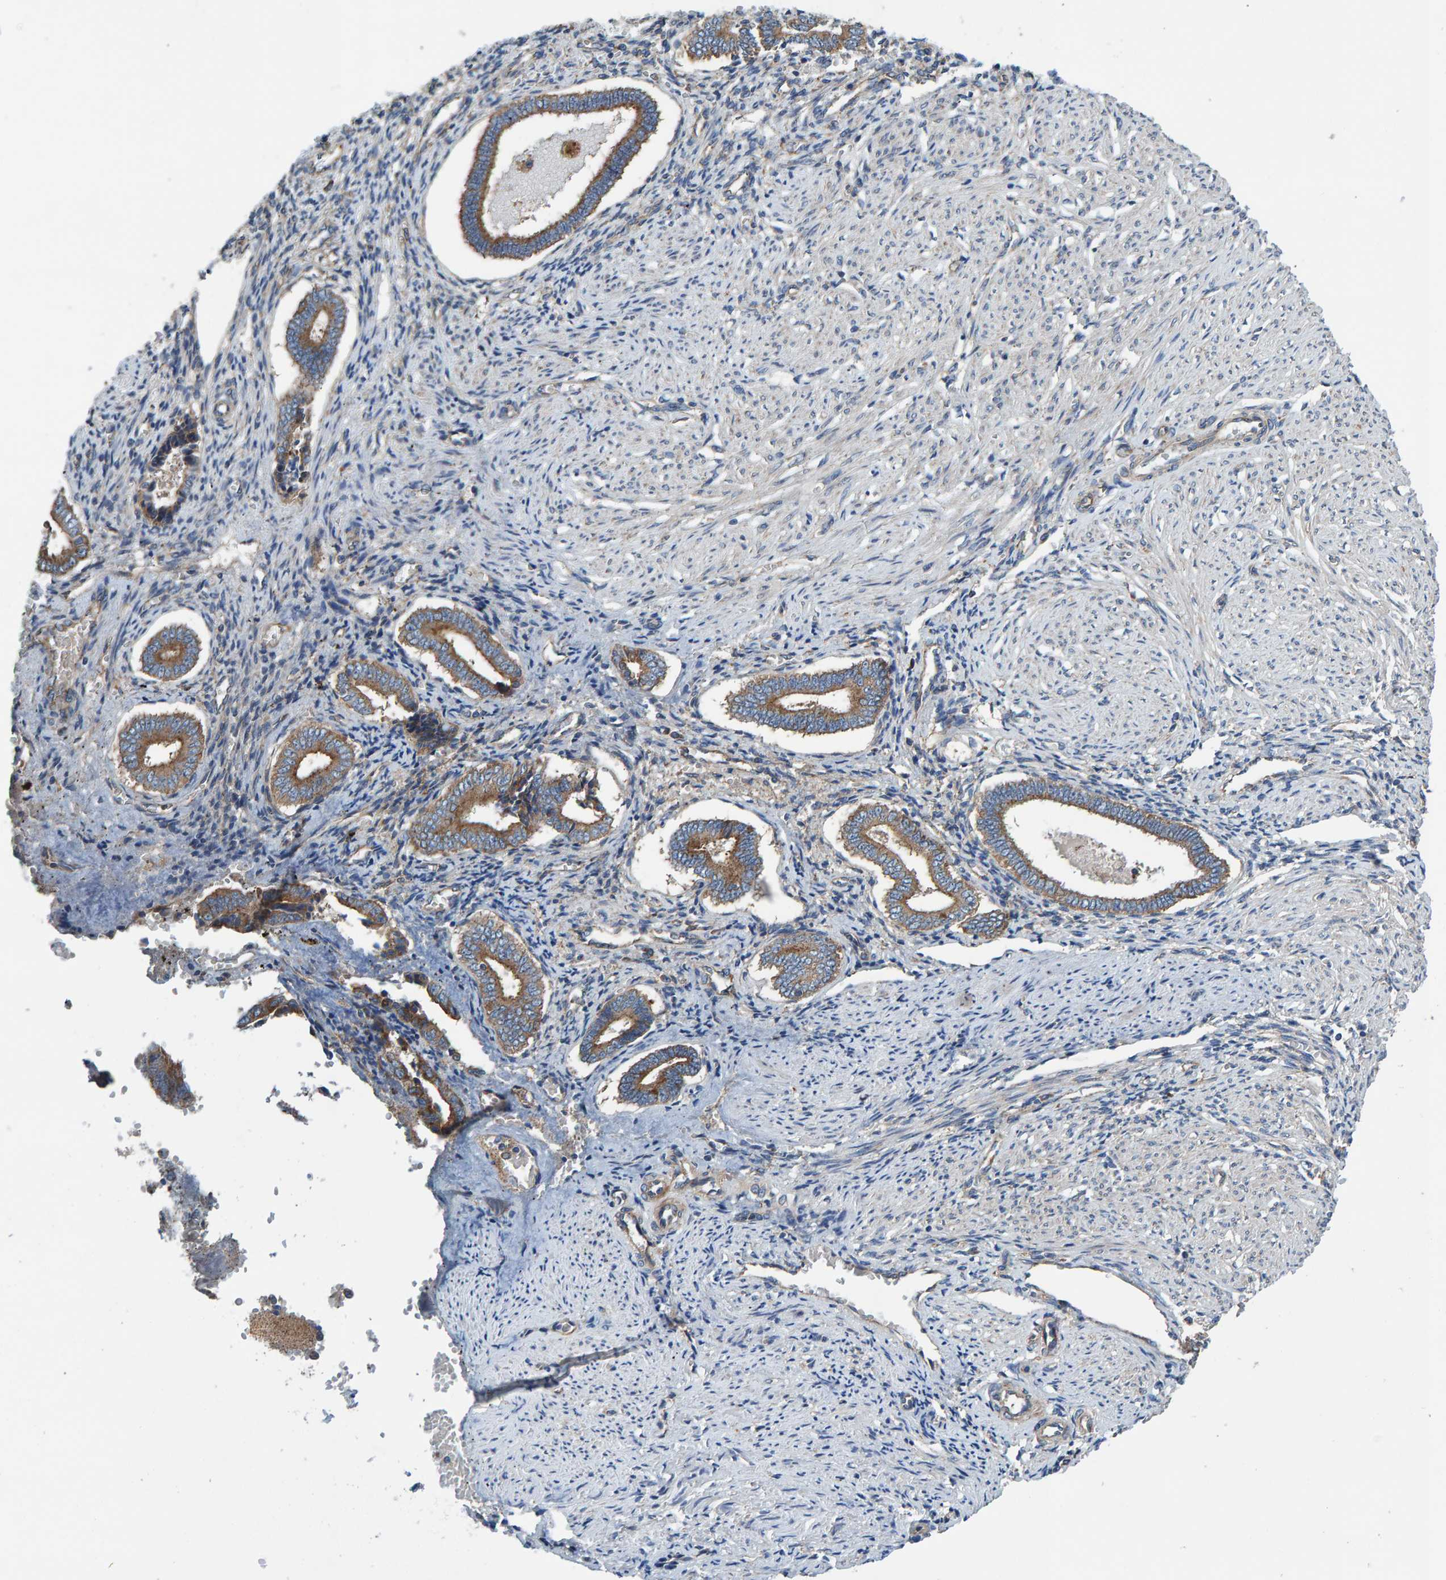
{"staining": {"intensity": "weak", "quantity": "25%-75%", "location": "cytoplasmic/membranous"}, "tissue": "endometrium", "cell_type": "Cells in endometrial stroma", "image_type": "normal", "snomed": [{"axis": "morphology", "description": "Normal tissue, NOS"}, {"axis": "topography", "description": "Endometrium"}], "caption": "This photomicrograph exhibits immunohistochemistry (IHC) staining of benign human endometrium, with low weak cytoplasmic/membranous expression in about 25%-75% of cells in endometrial stroma.", "gene": "MKLN1", "patient": {"sex": "female", "age": 42}}